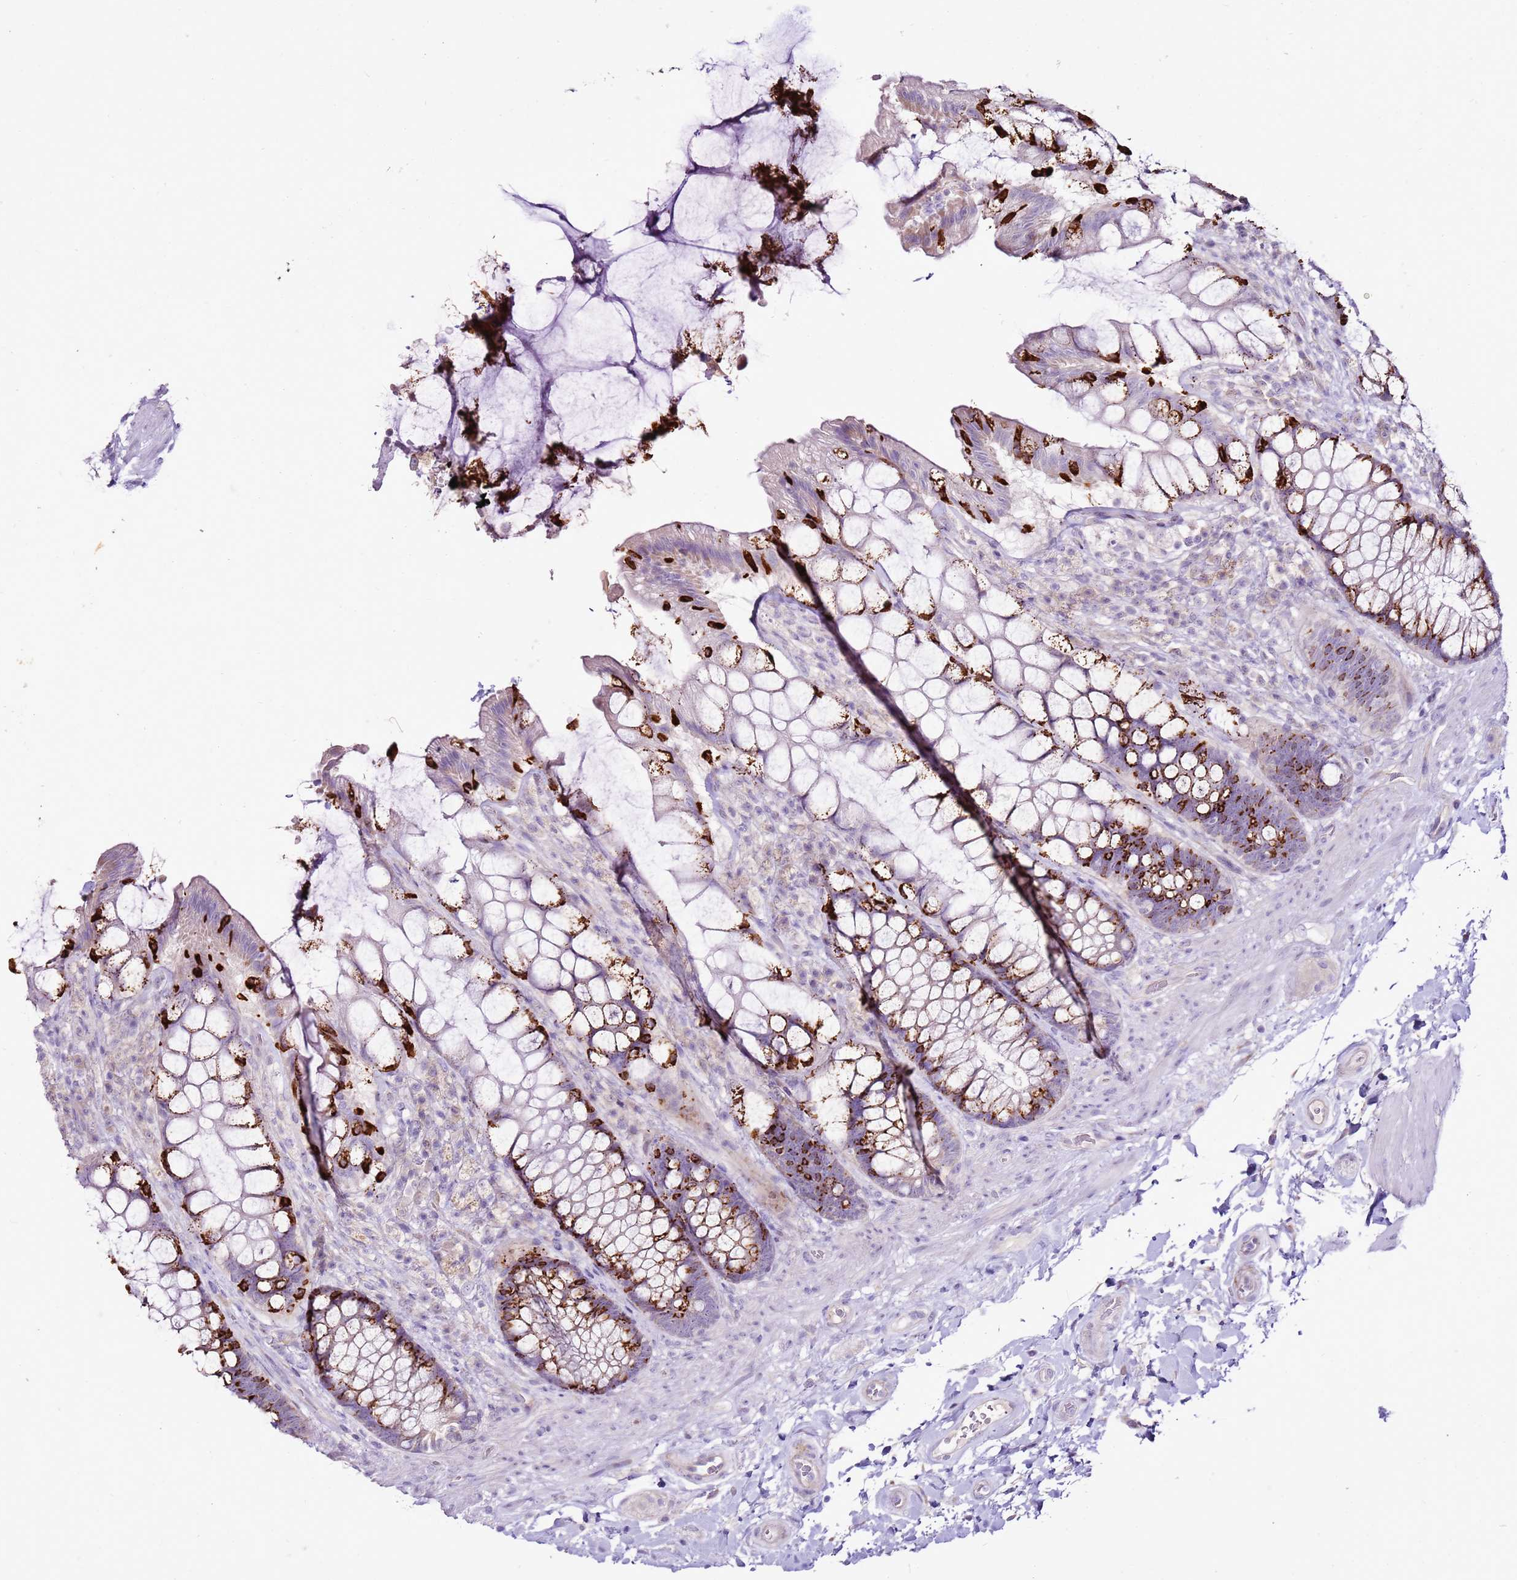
{"staining": {"intensity": "strong", "quantity": "25%-75%", "location": "cytoplasmic/membranous"}, "tissue": "rectum", "cell_type": "Glandular cells", "image_type": "normal", "snomed": [{"axis": "morphology", "description": "Normal tissue, NOS"}, {"axis": "topography", "description": "Rectum"}], "caption": "A micrograph of human rectum stained for a protein exhibits strong cytoplasmic/membranous brown staining in glandular cells.", "gene": "SLC38A5", "patient": {"sex": "female", "age": 58}}